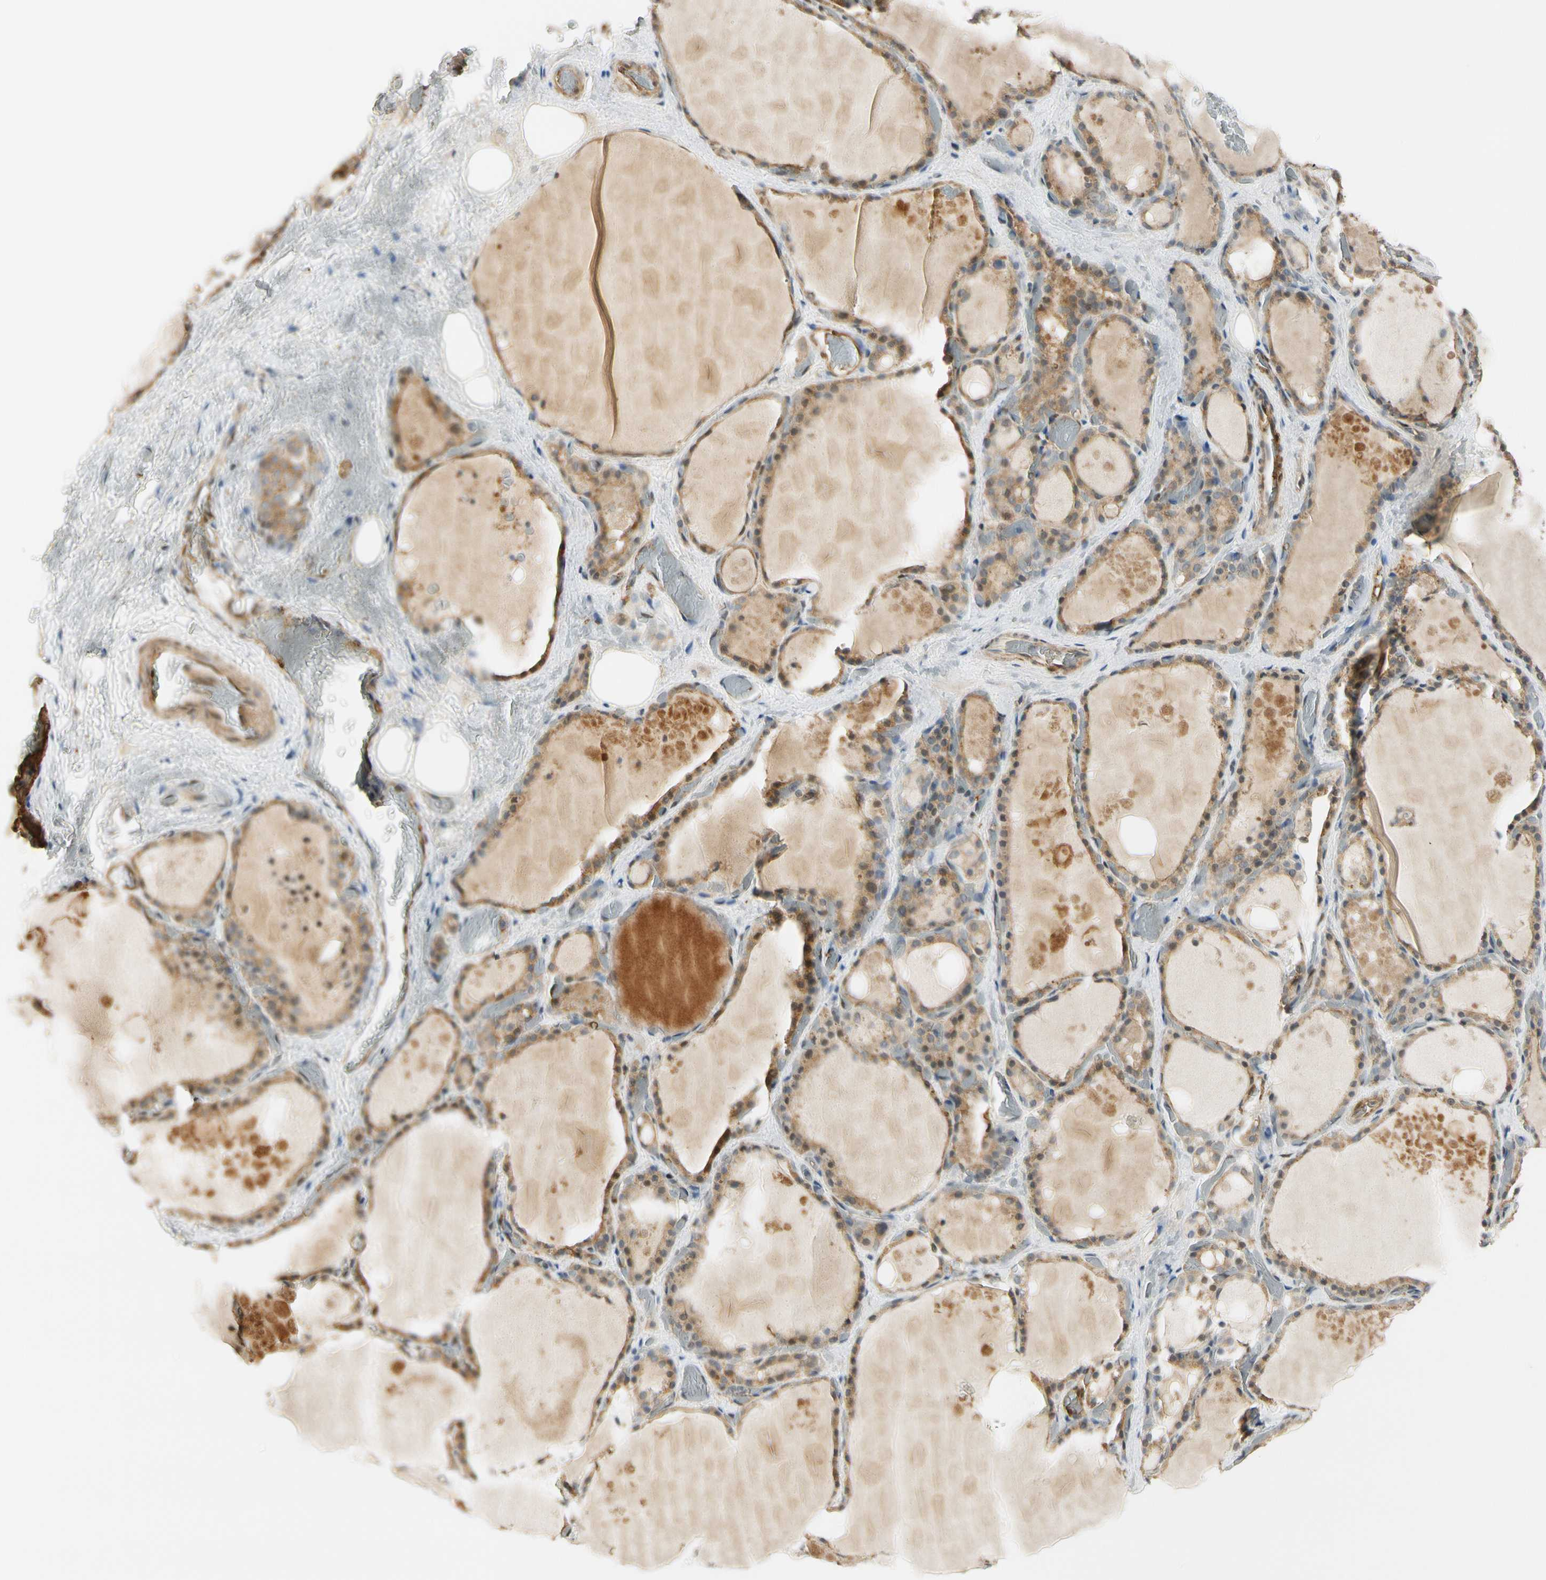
{"staining": {"intensity": "moderate", "quantity": ">75%", "location": "cytoplasmic/membranous"}, "tissue": "thyroid gland", "cell_type": "Glandular cells", "image_type": "normal", "snomed": [{"axis": "morphology", "description": "Normal tissue, NOS"}, {"axis": "topography", "description": "Thyroid gland"}], "caption": "Brown immunohistochemical staining in unremarkable thyroid gland demonstrates moderate cytoplasmic/membranous staining in about >75% of glandular cells. (brown staining indicates protein expression, while blue staining denotes nuclei).", "gene": "RASGRF1", "patient": {"sex": "male", "age": 61}}